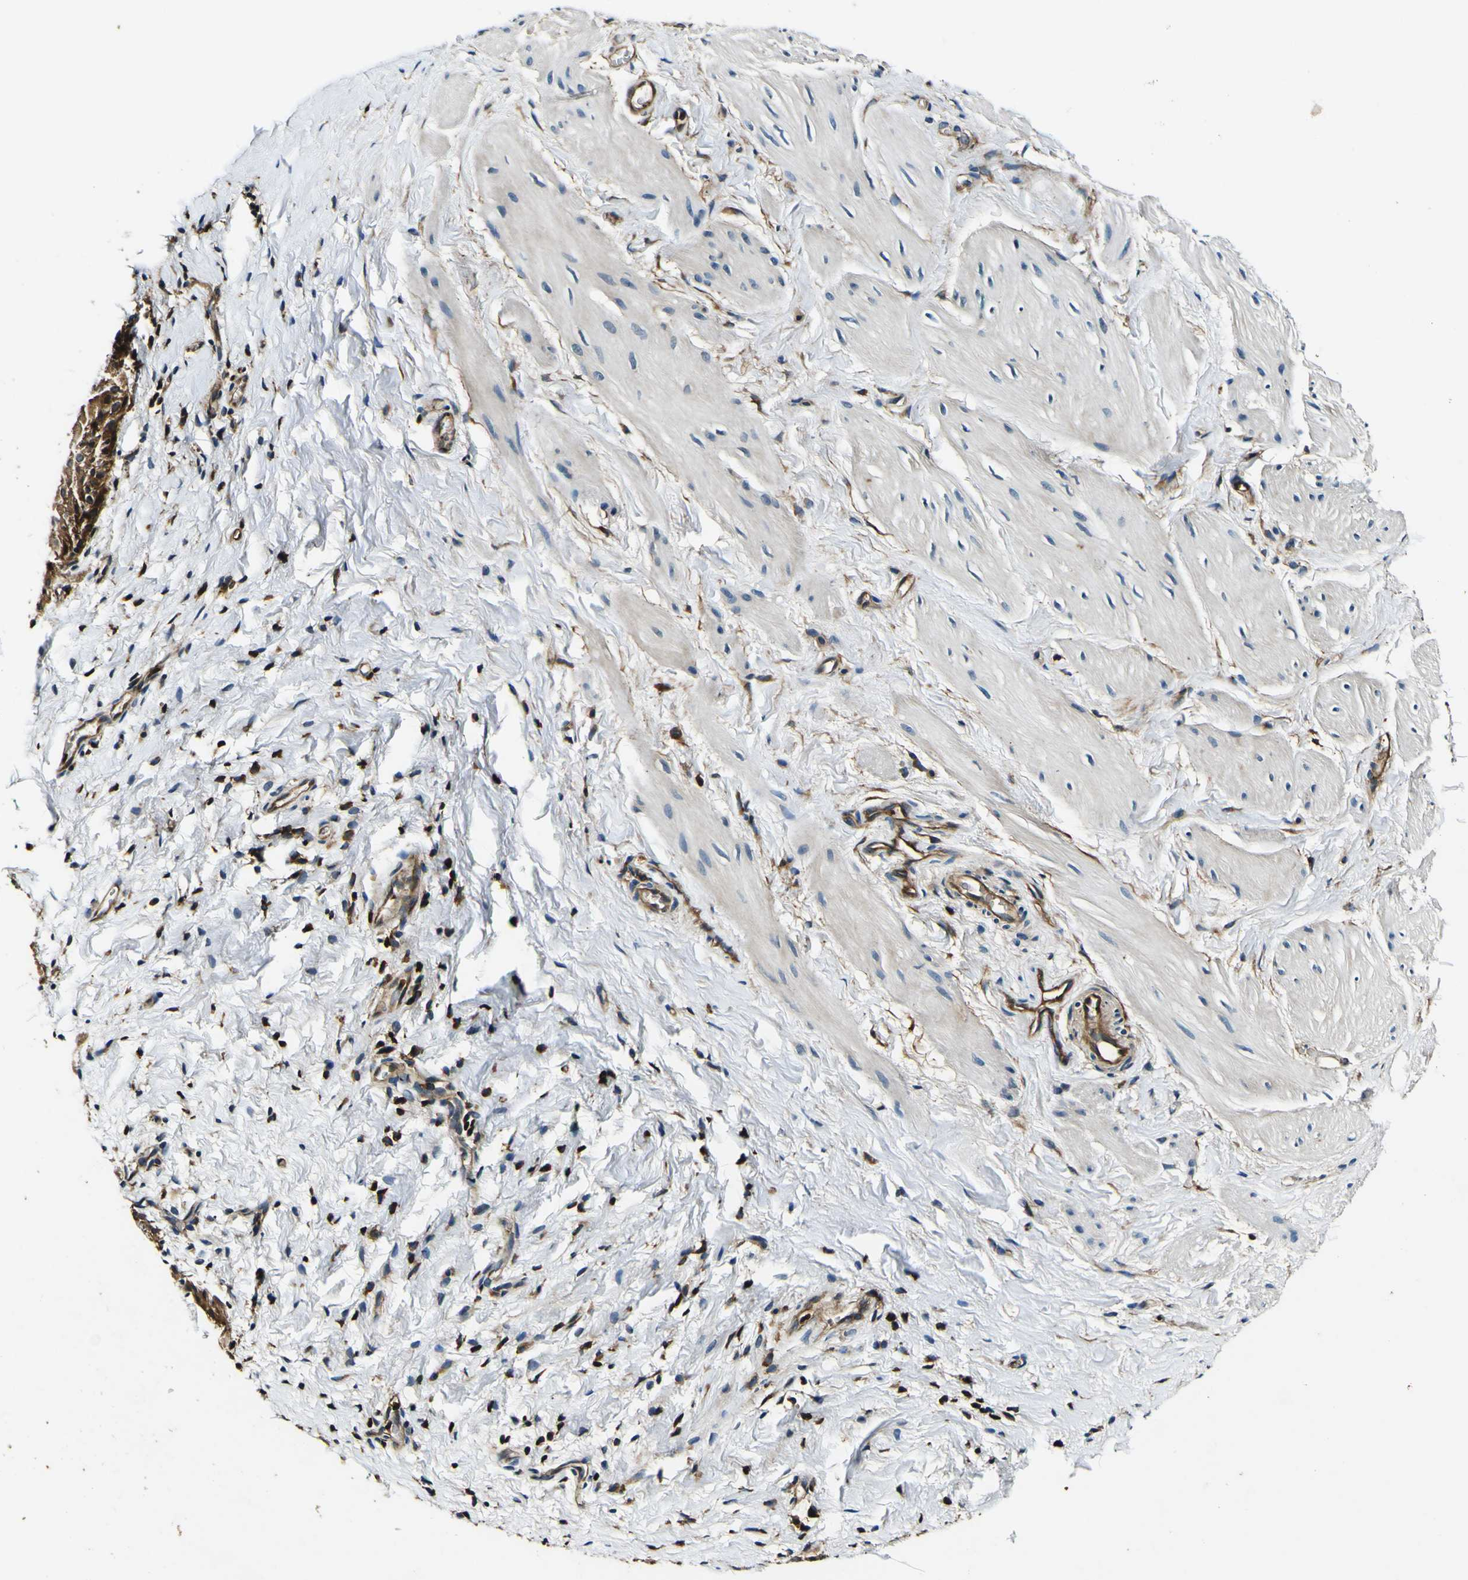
{"staining": {"intensity": "weak", "quantity": "25%-75%", "location": "cytoplasmic/membranous"}, "tissue": "smooth muscle", "cell_type": "Smooth muscle cells", "image_type": "normal", "snomed": [{"axis": "morphology", "description": "Normal tissue, NOS"}, {"axis": "topography", "description": "Smooth muscle"}], "caption": "Smooth muscle stained with a brown dye shows weak cytoplasmic/membranous positive positivity in about 25%-75% of smooth muscle cells.", "gene": "RHOT2", "patient": {"sex": "male", "age": 16}}